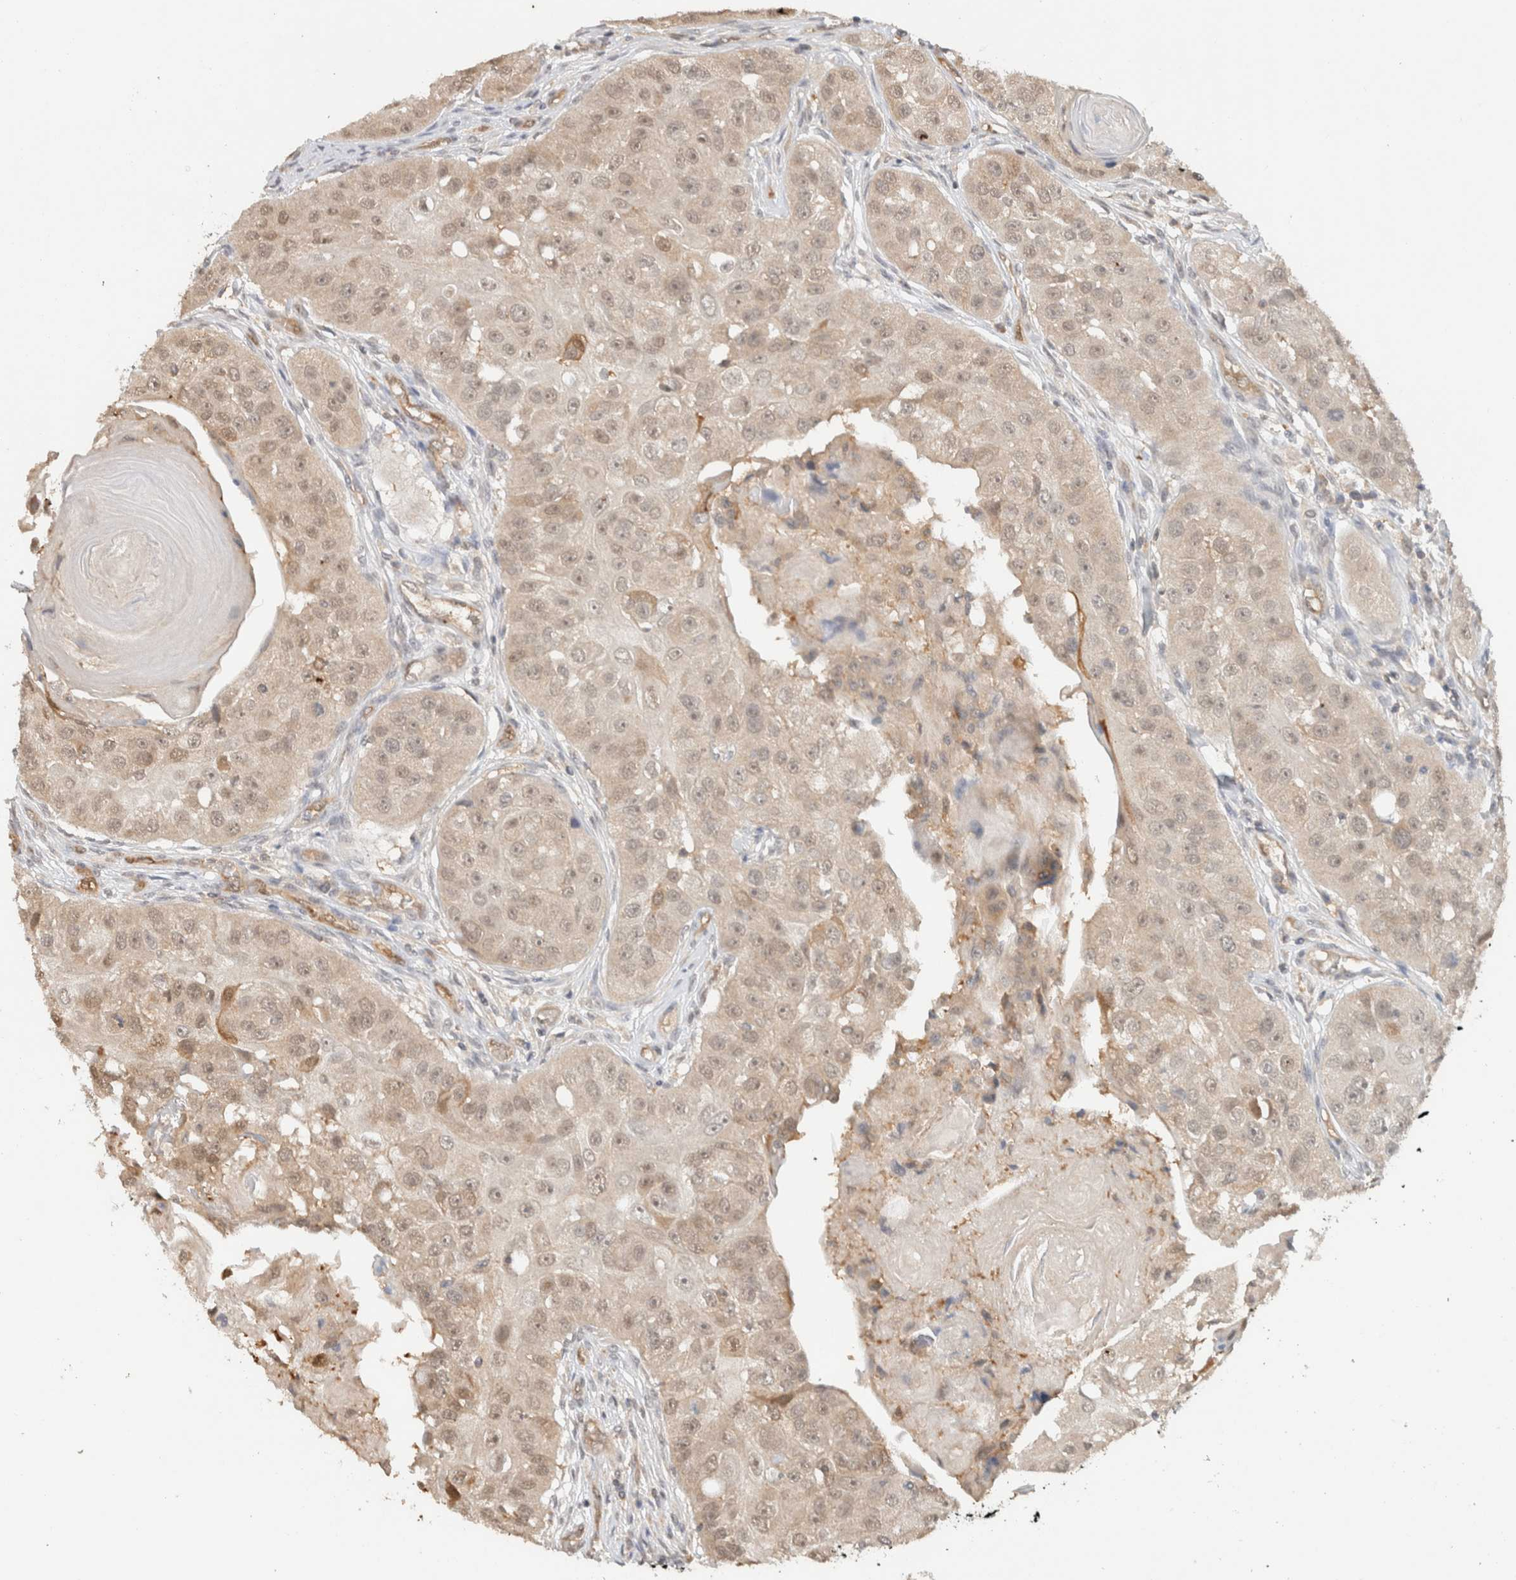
{"staining": {"intensity": "weak", "quantity": ">75%", "location": "cytoplasmic/membranous,nuclear"}, "tissue": "head and neck cancer", "cell_type": "Tumor cells", "image_type": "cancer", "snomed": [{"axis": "morphology", "description": "Normal tissue, NOS"}, {"axis": "morphology", "description": "Squamous cell carcinoma, NOS"}, {"axis": "topography", "description": "Skeletal muscle"}, {"axis": "topography", "description": "Head-Neck"}], "caption": "A low amount of weak cytoplasmic/membranous and nuclear positivity is present in about >75% of tumor cells in head and neck cancer tissue. (DAB = brown stain, brightfield microscopy at high magnification).", "gene": "CA13", "patient": {"sex": "male", "age": 51}}